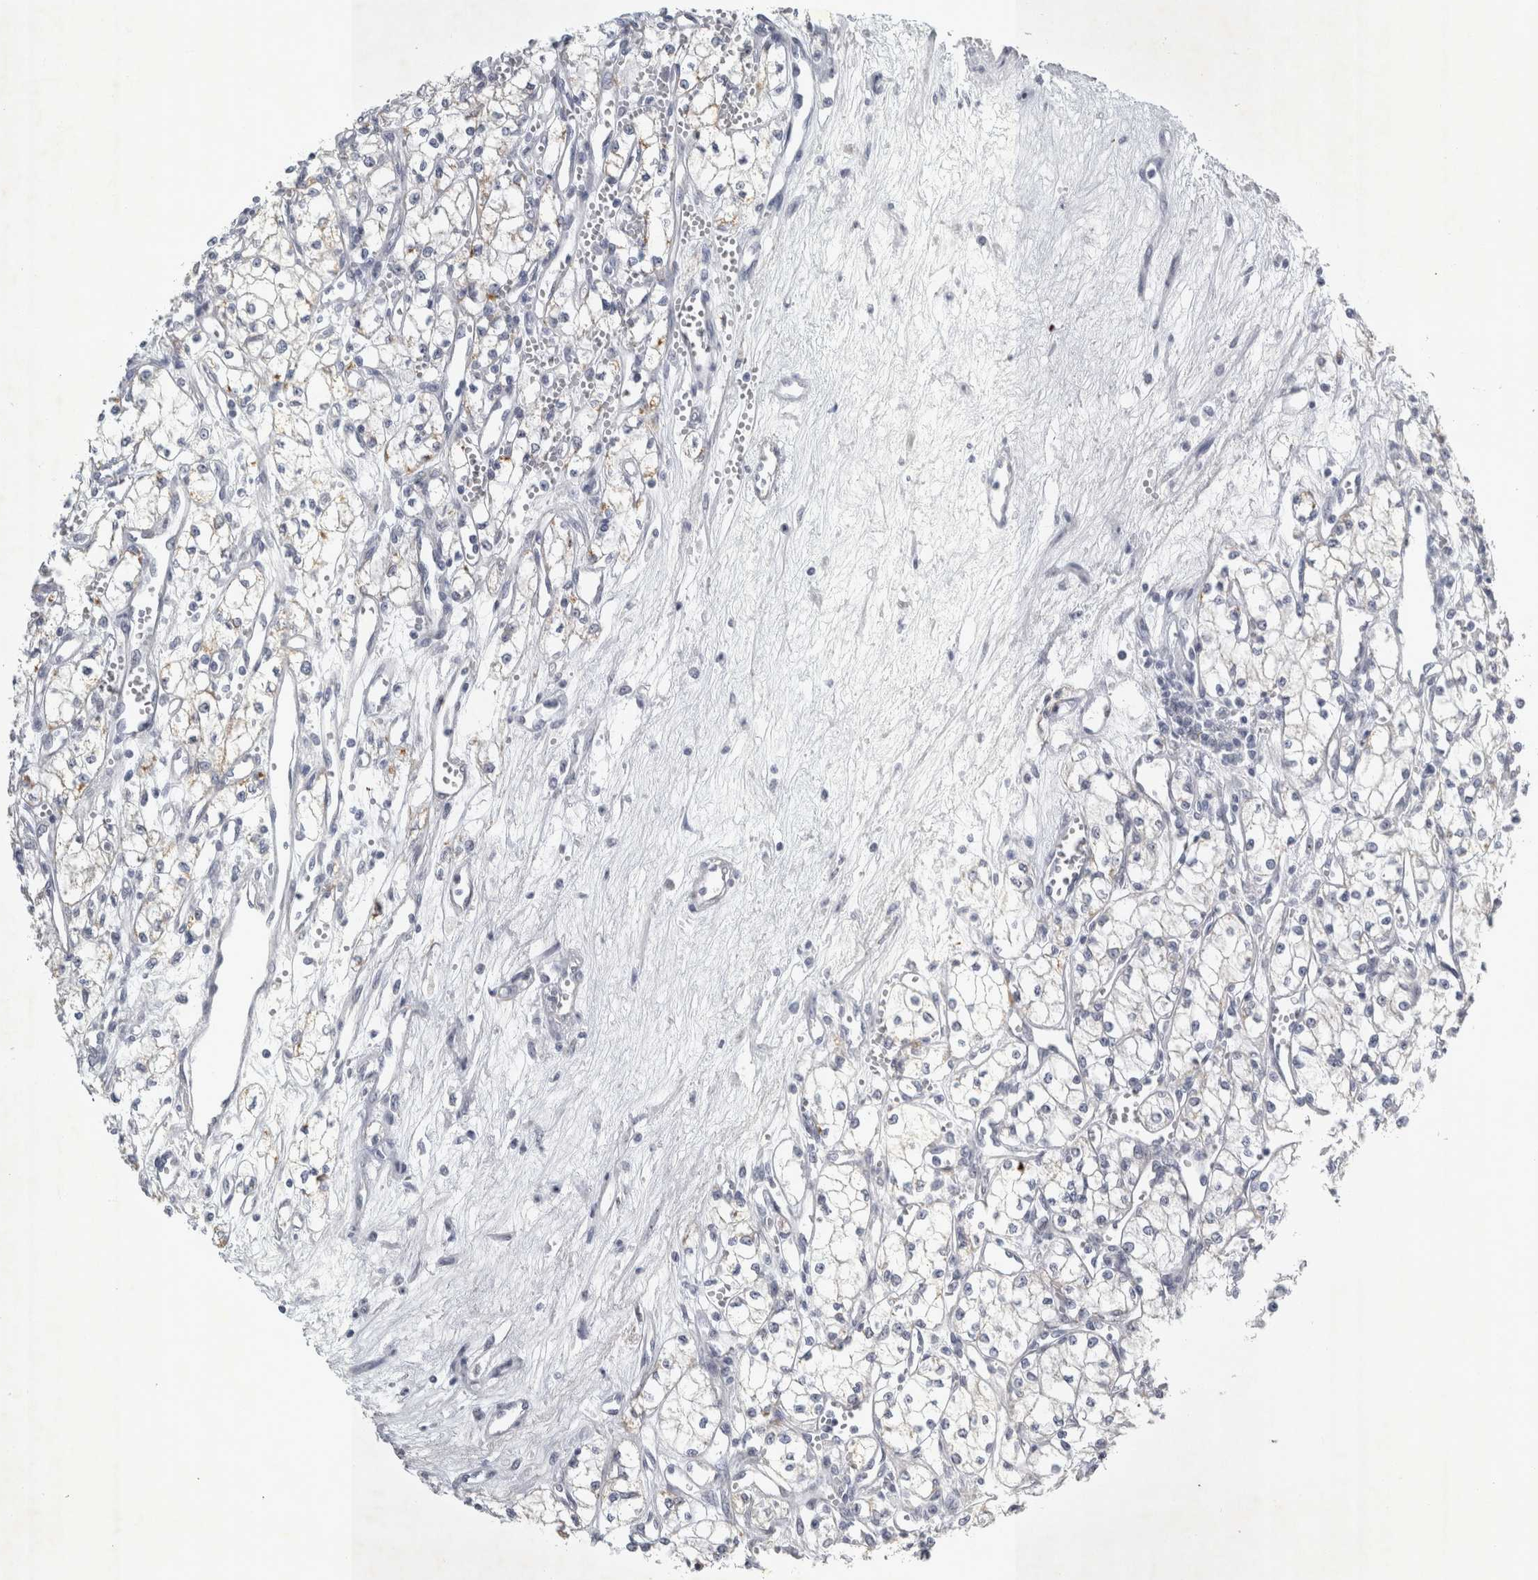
{"staining": {"intensity": "negative", "quantity": "none", "location": "none"}, "tissue": "renal cancer", "cell_type": "Tumor cells", "image_type": "cancer", "snomed": [{"axis": "morphology", "description": "Adenocarcinoma, NOS"}, {"axis": "topography", "description": "Kidney"}], "caption": "There is no significant staining in tumor cells of renal adenocarcinoma. (Immunohistochemistry, brightfield microscopy, high magnification).", "gene": "FXYD7", "patient": {"sex": "male", "age": 59}}